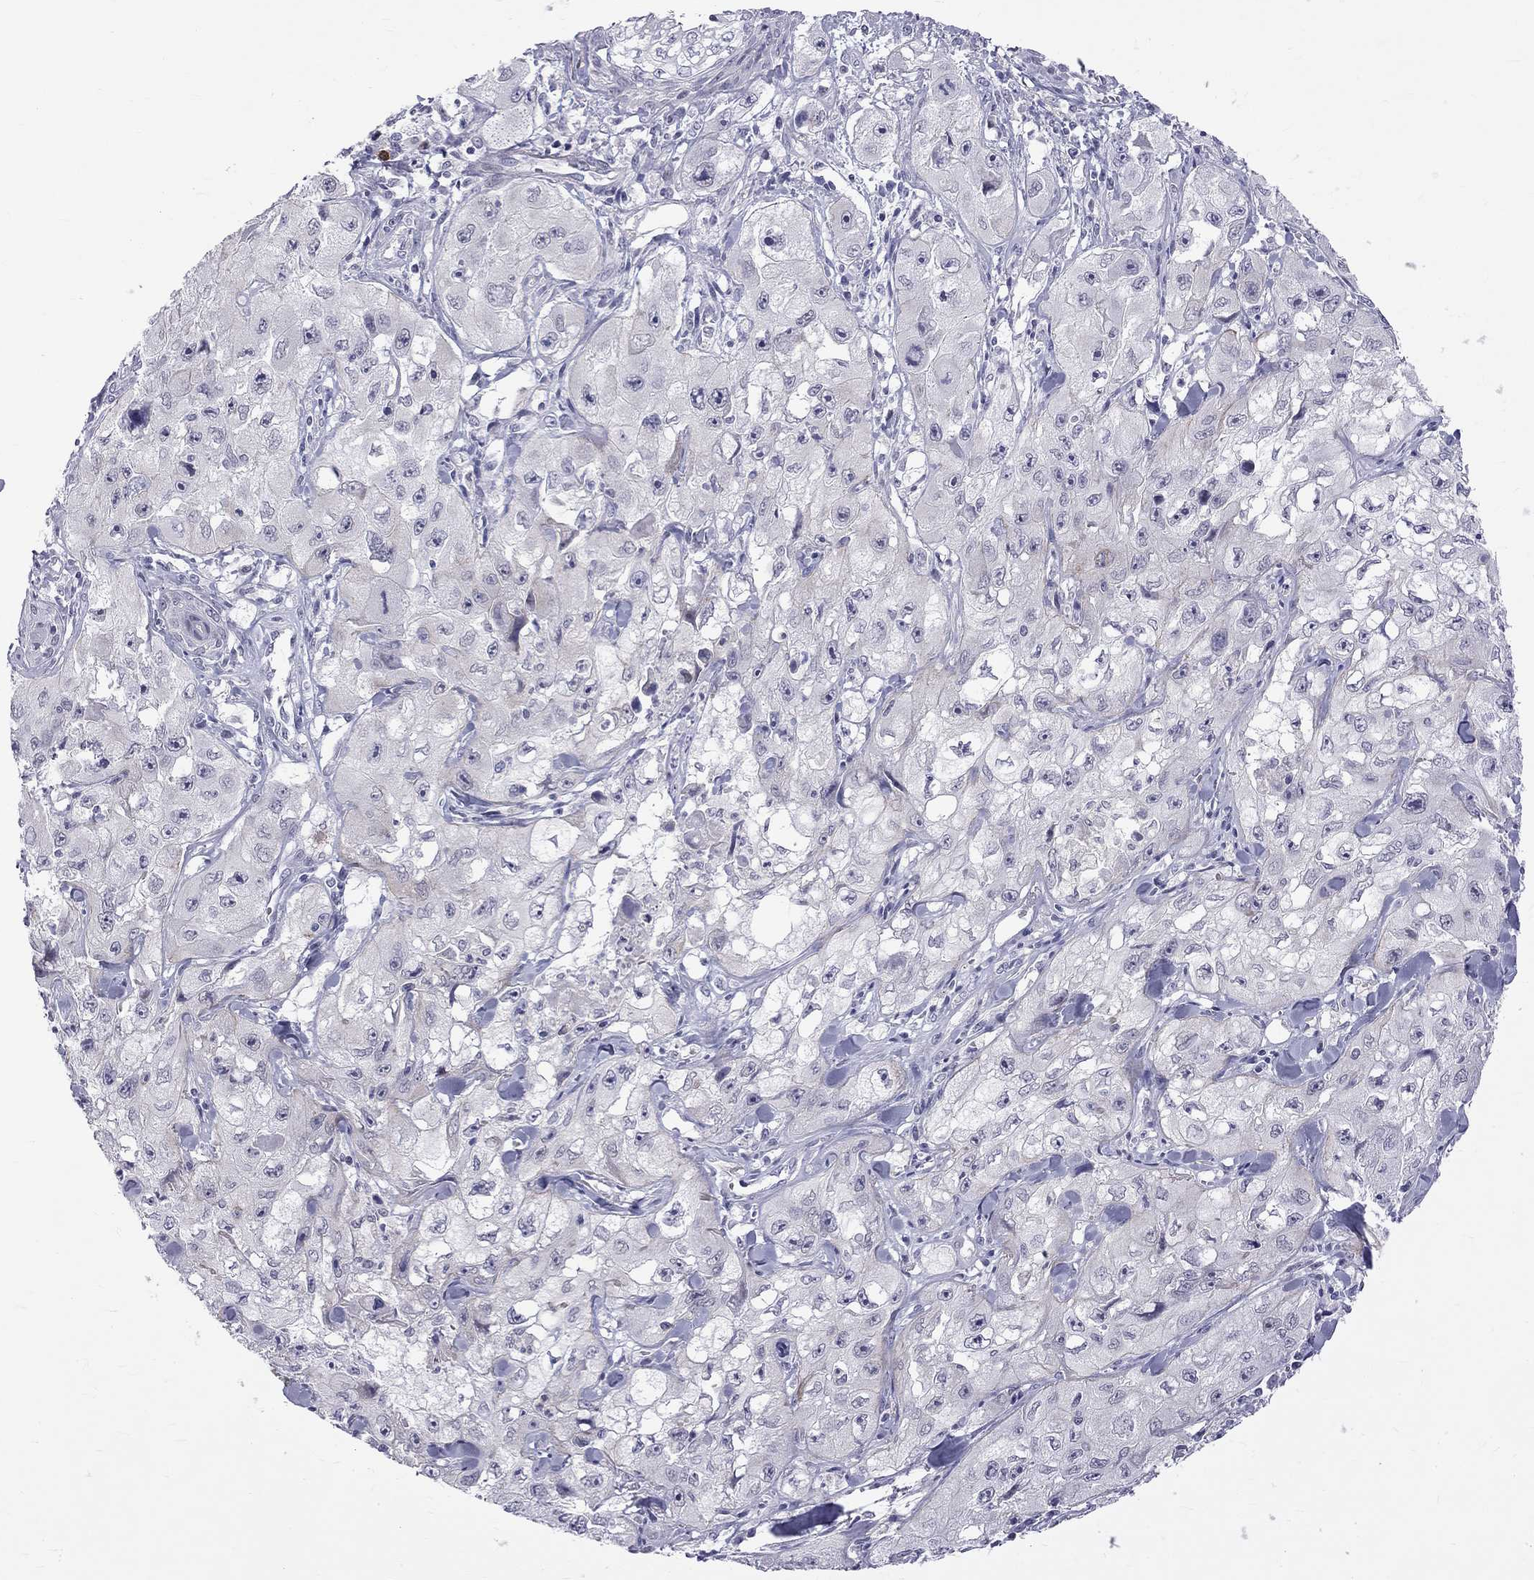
{"staining": {"intensity": "negative", "quantity": "none", "location": "none"}, "tissue": "skin cancer", "cell_type": "Tumor cells", "image_type": "cancer", "snomed": [{"axis": "morphology", "description": "Squamous cell carcinoma, NOS"}, {"axis": "topography", "description": "Skin"}, {"axis": "topography", "description": "Subcutis"}], "caption": "Tumor cells are negative for protein expression in human squamous cell carcinoma (skin).", "gene": "RTL9", "patient": {"sex": "male", "age": 73}}